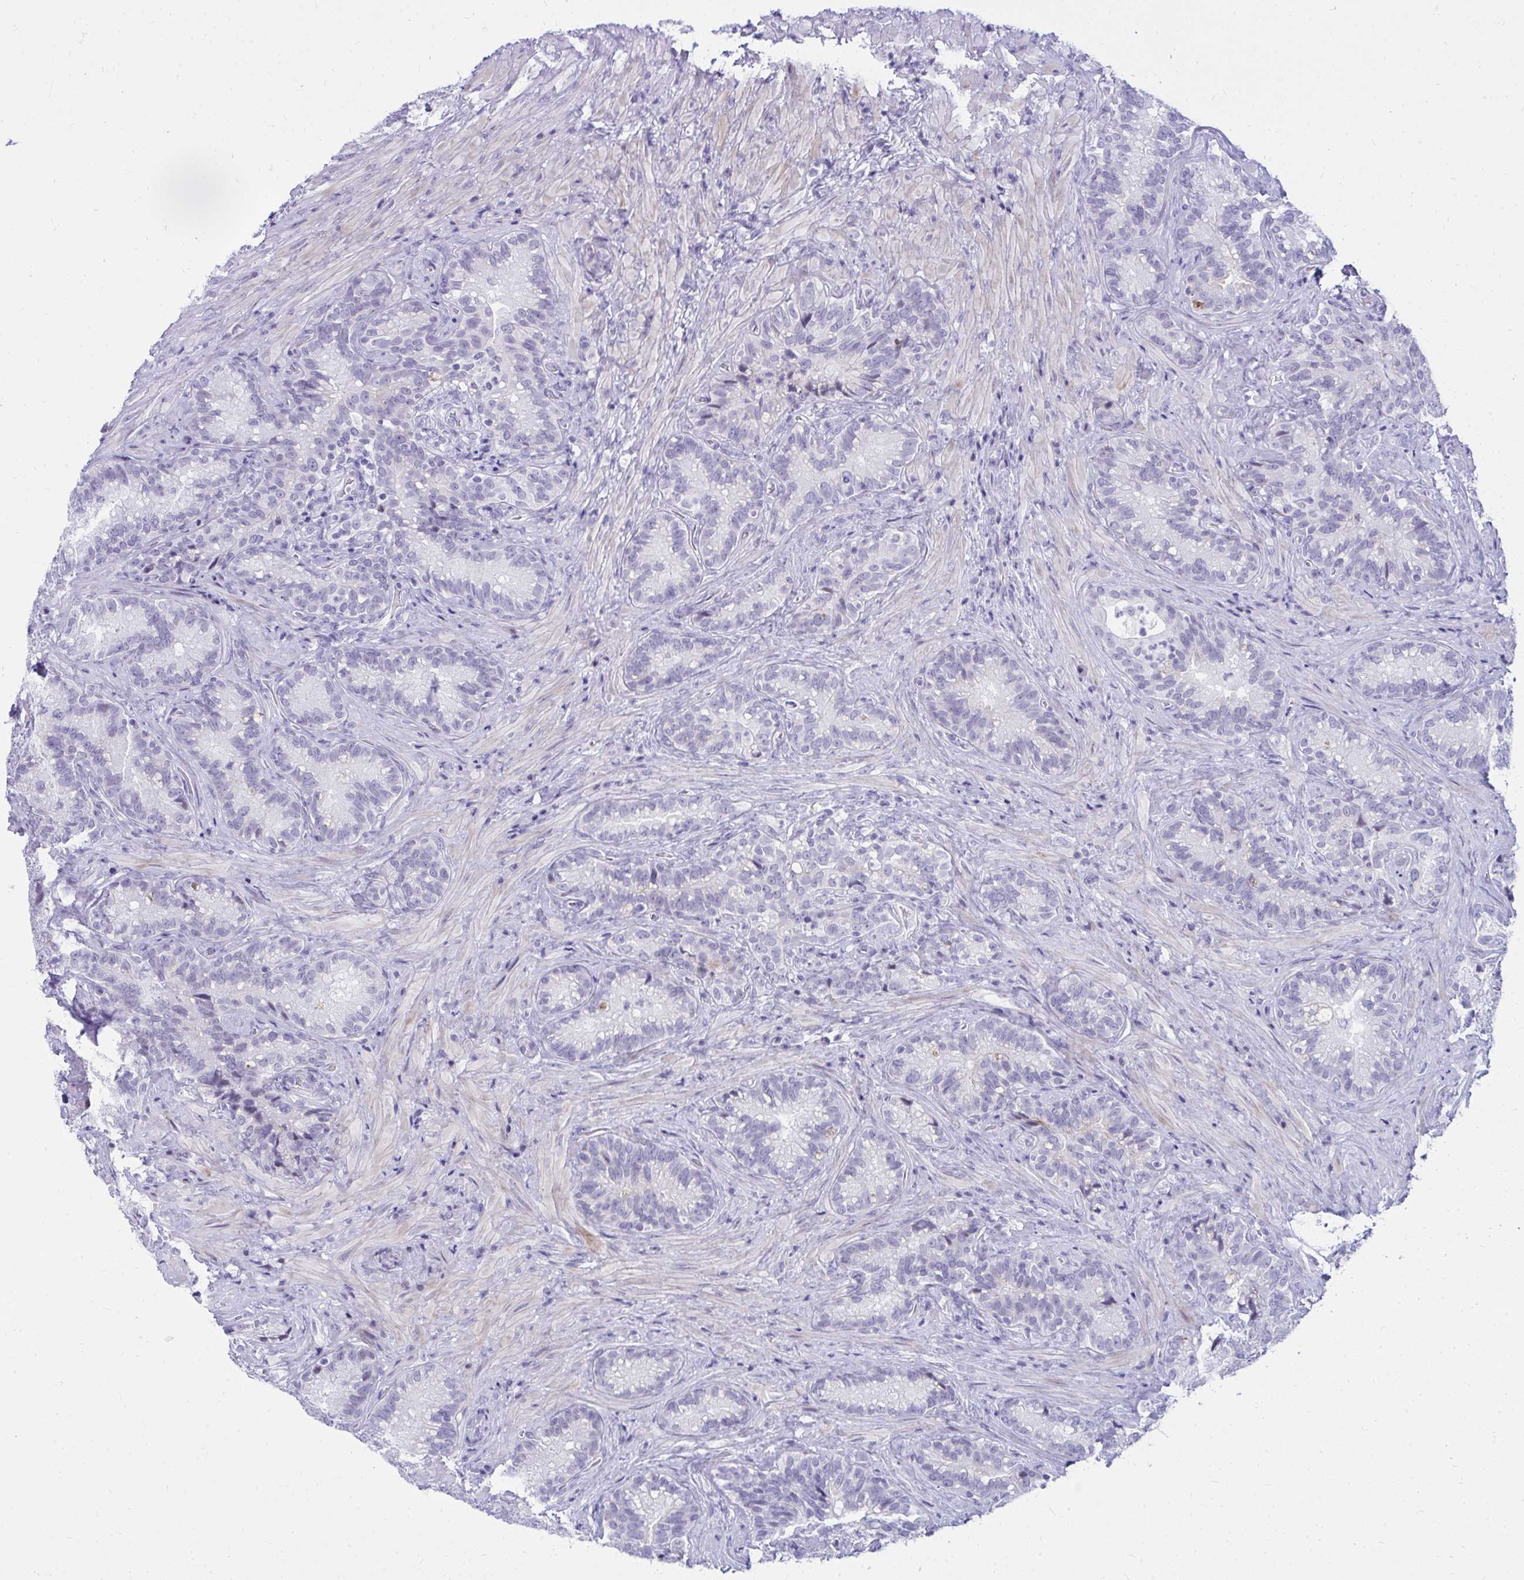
{"staining": {"intensity": "negative", "quantity": "none", "location": "none"}, "tissue": "seminal vesicle", "cell_type": "Glandular cells", "image_type": "normal", "snomed": [{"axis": "morphology", "description": "Normal tissue, NOS"}, {"axis": "topography", "description": "Seminal veicle"}], "caption": "The photomicrograph exhibits no significant staining in glandular cells of seminal vesicle. (Stains: DAB (3,3'-diaminobenzidine) immunohistochemistry with hematoxylin counter stain, Microscopy: brightfield microscopy at high magnification).", "gene": "OR5F1", "patient": {"sex": "male", "age": 68}}